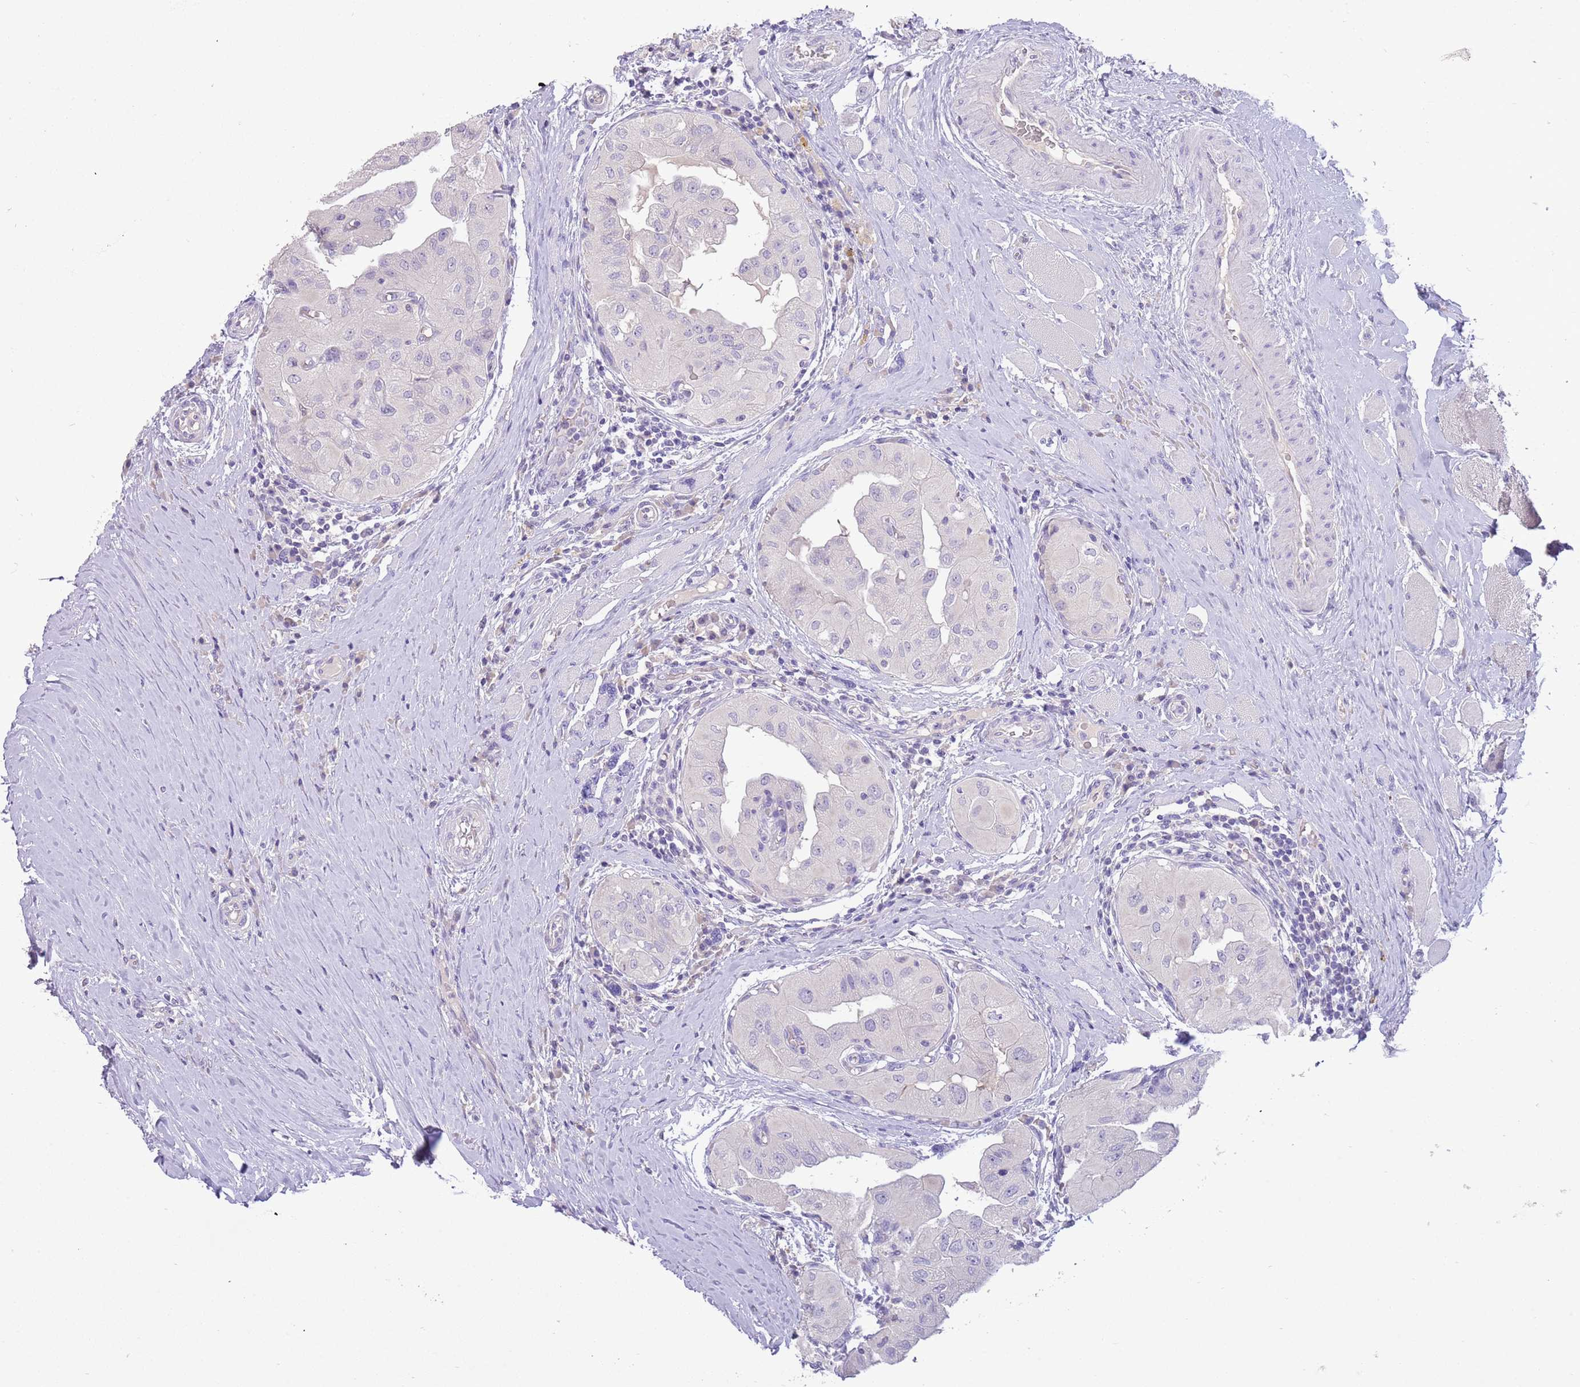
{"staining": {"intensity": "negative", "quantity": "none", "location": "none"}, "tissue": "thyroid cancer", "cell_type": "Tumor cells", "image_type": "cancer", "snomed": [{"axis": "morphology", "description": "Papillary adenocarcinoma, NOS"}, {"axis": "topography", "description": "Thyroid gland"}], "caption": "IHC histopathology image of neoplastic tissue: thyroid cancer stained with DAB displays no significant protein staining in tumor cells. Brightfield microscopy of immunohistochemistry stained with DAB (3,3'-diaminobenzidine) (brown) and hematoxylin (blue), captured at high magnification.", "gene": "SFTPA1", "patient": {"sex": "female", "age": 59}}